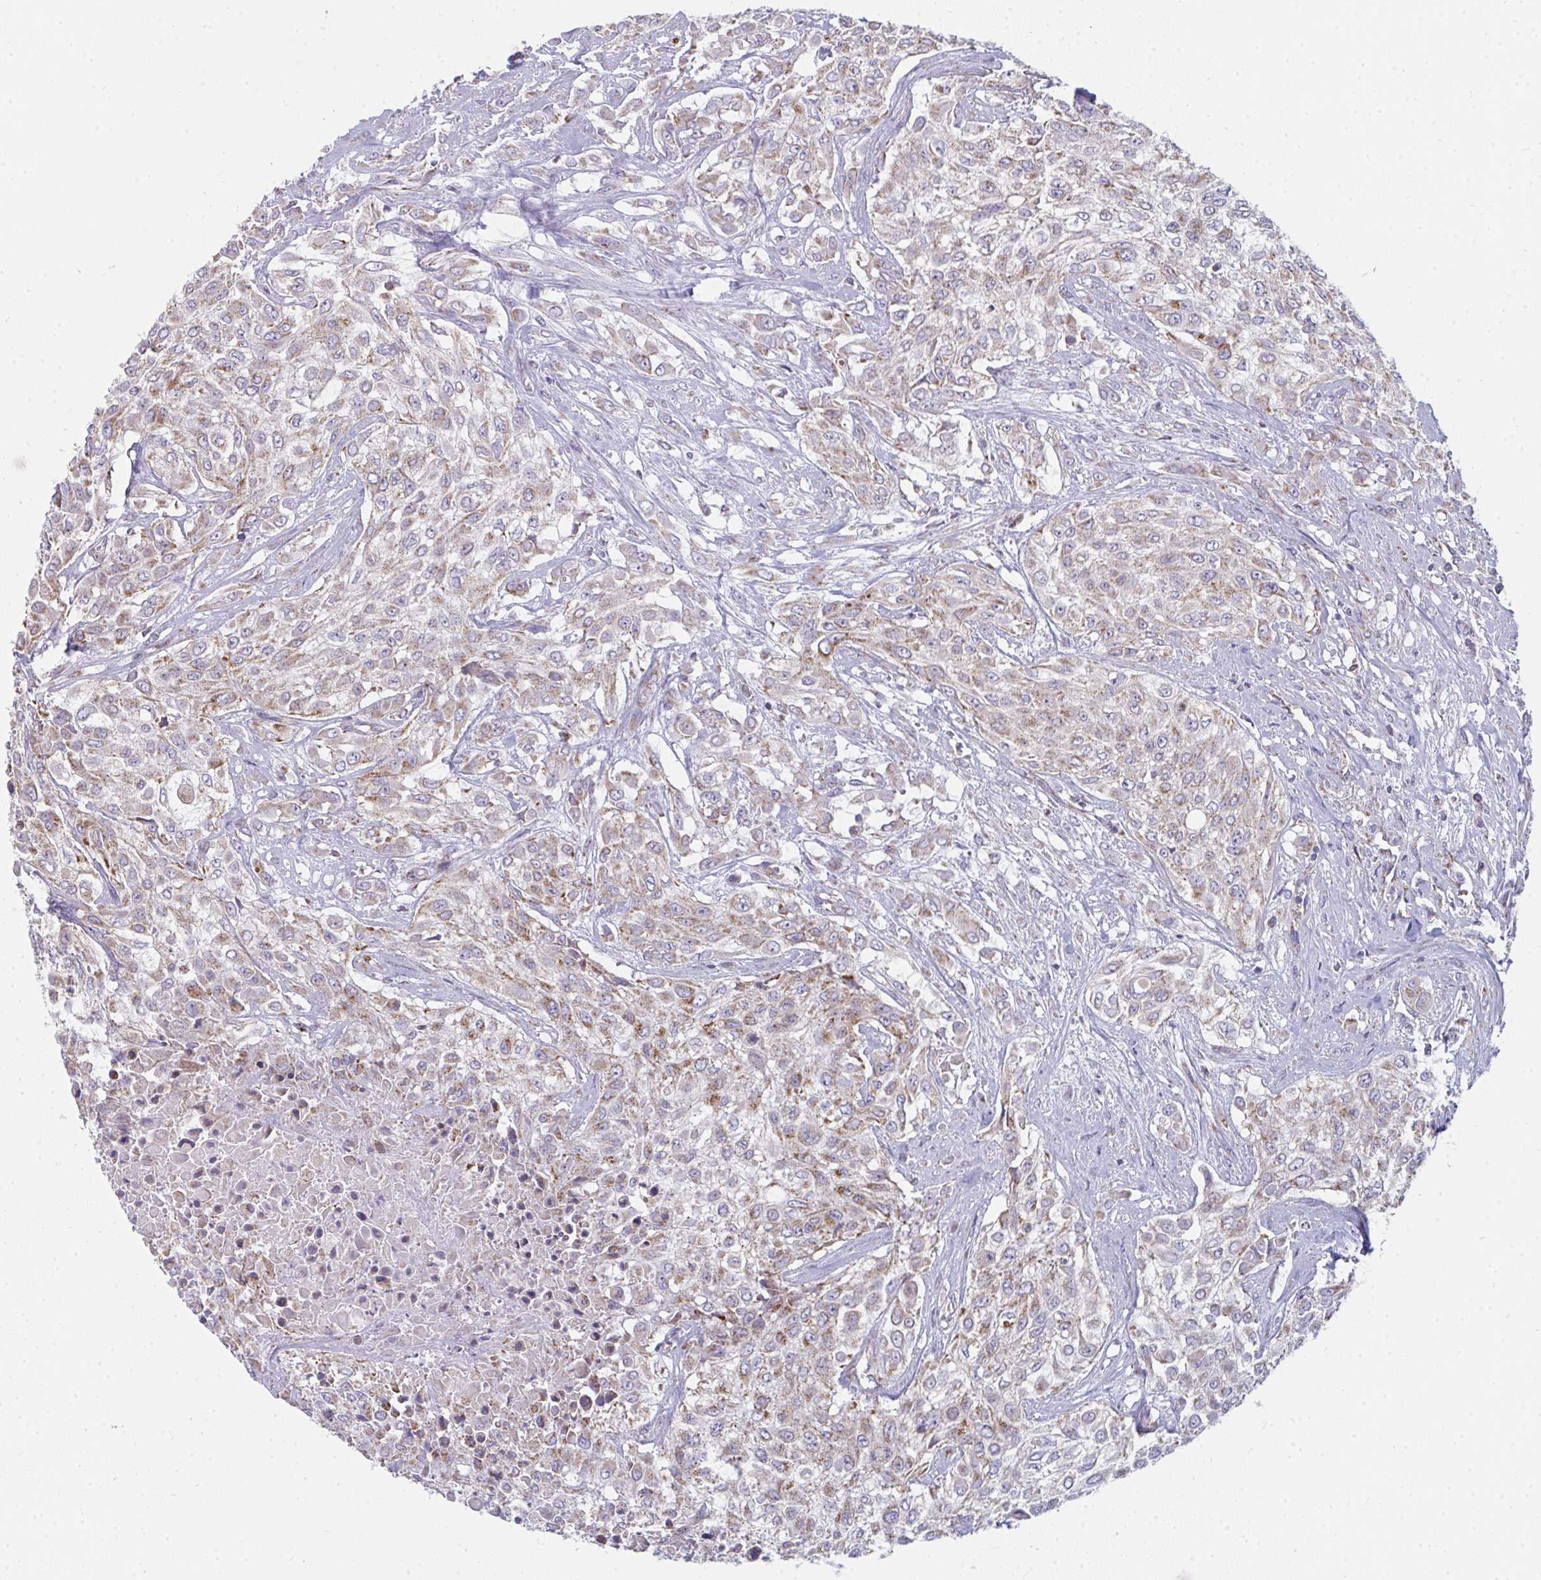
{"staining": {"intensity": "weak", "quantity": "25%-75%", "location": "cytoplasmic/membranous"}, "tissue": "urothelial cancer", "cell_type": "Tumor cells", "image_type": "cancer", "snomed": [{"axis": "morphology", "description": "Urothelial carcinoma, High grade"}, {"axis": "topography", "description": "Urinary bladder"}], "caption": "Protein expression analysis of urothelial carcinoma (high-grade) shows weak cytoplasmic/membranous expression in about 25%-75% of tumor cells.", "gene": "FAHD1", "patient": {"sex": "male", "age": 57}}